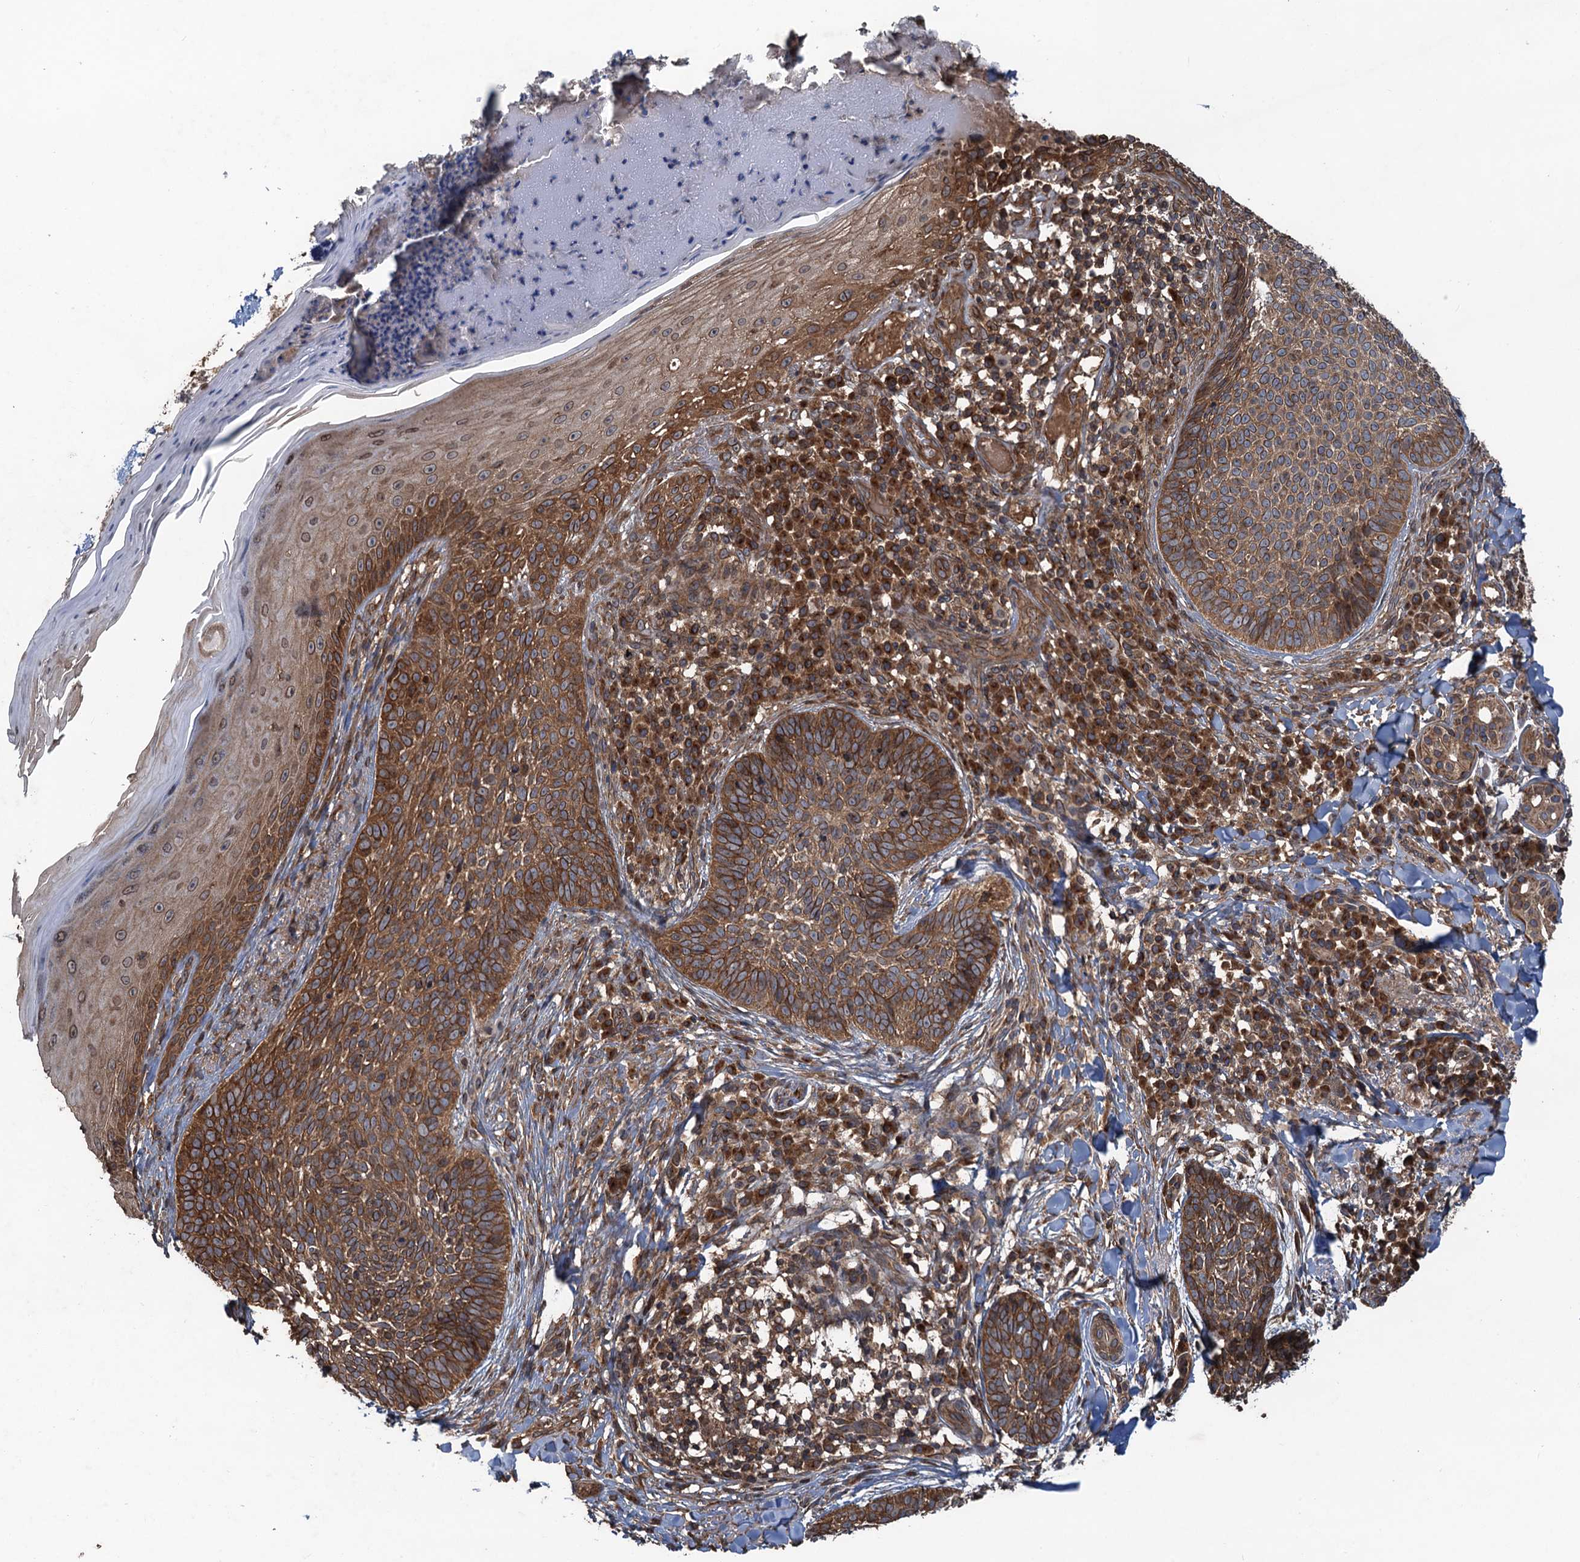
{"staining": {"intensity": "moderate", "quantity": ">75%", "location": "cytoplasmic/membranous"}, "tissue": "skin cancer", "cell_type": "Tumor cells", "image_type": "cancer", "snomed": [{"axis": "morphology", "description": "Basal cell carcinoma"}, {"axis": "topography", "description": "Skin"}], "caption": "Tumor cells show moderate cytoplasmic/membranous expression in about >75% of cells in skin cancer.", "gene": "GLE1", "patient": {"sex": "female", "age": 61}}